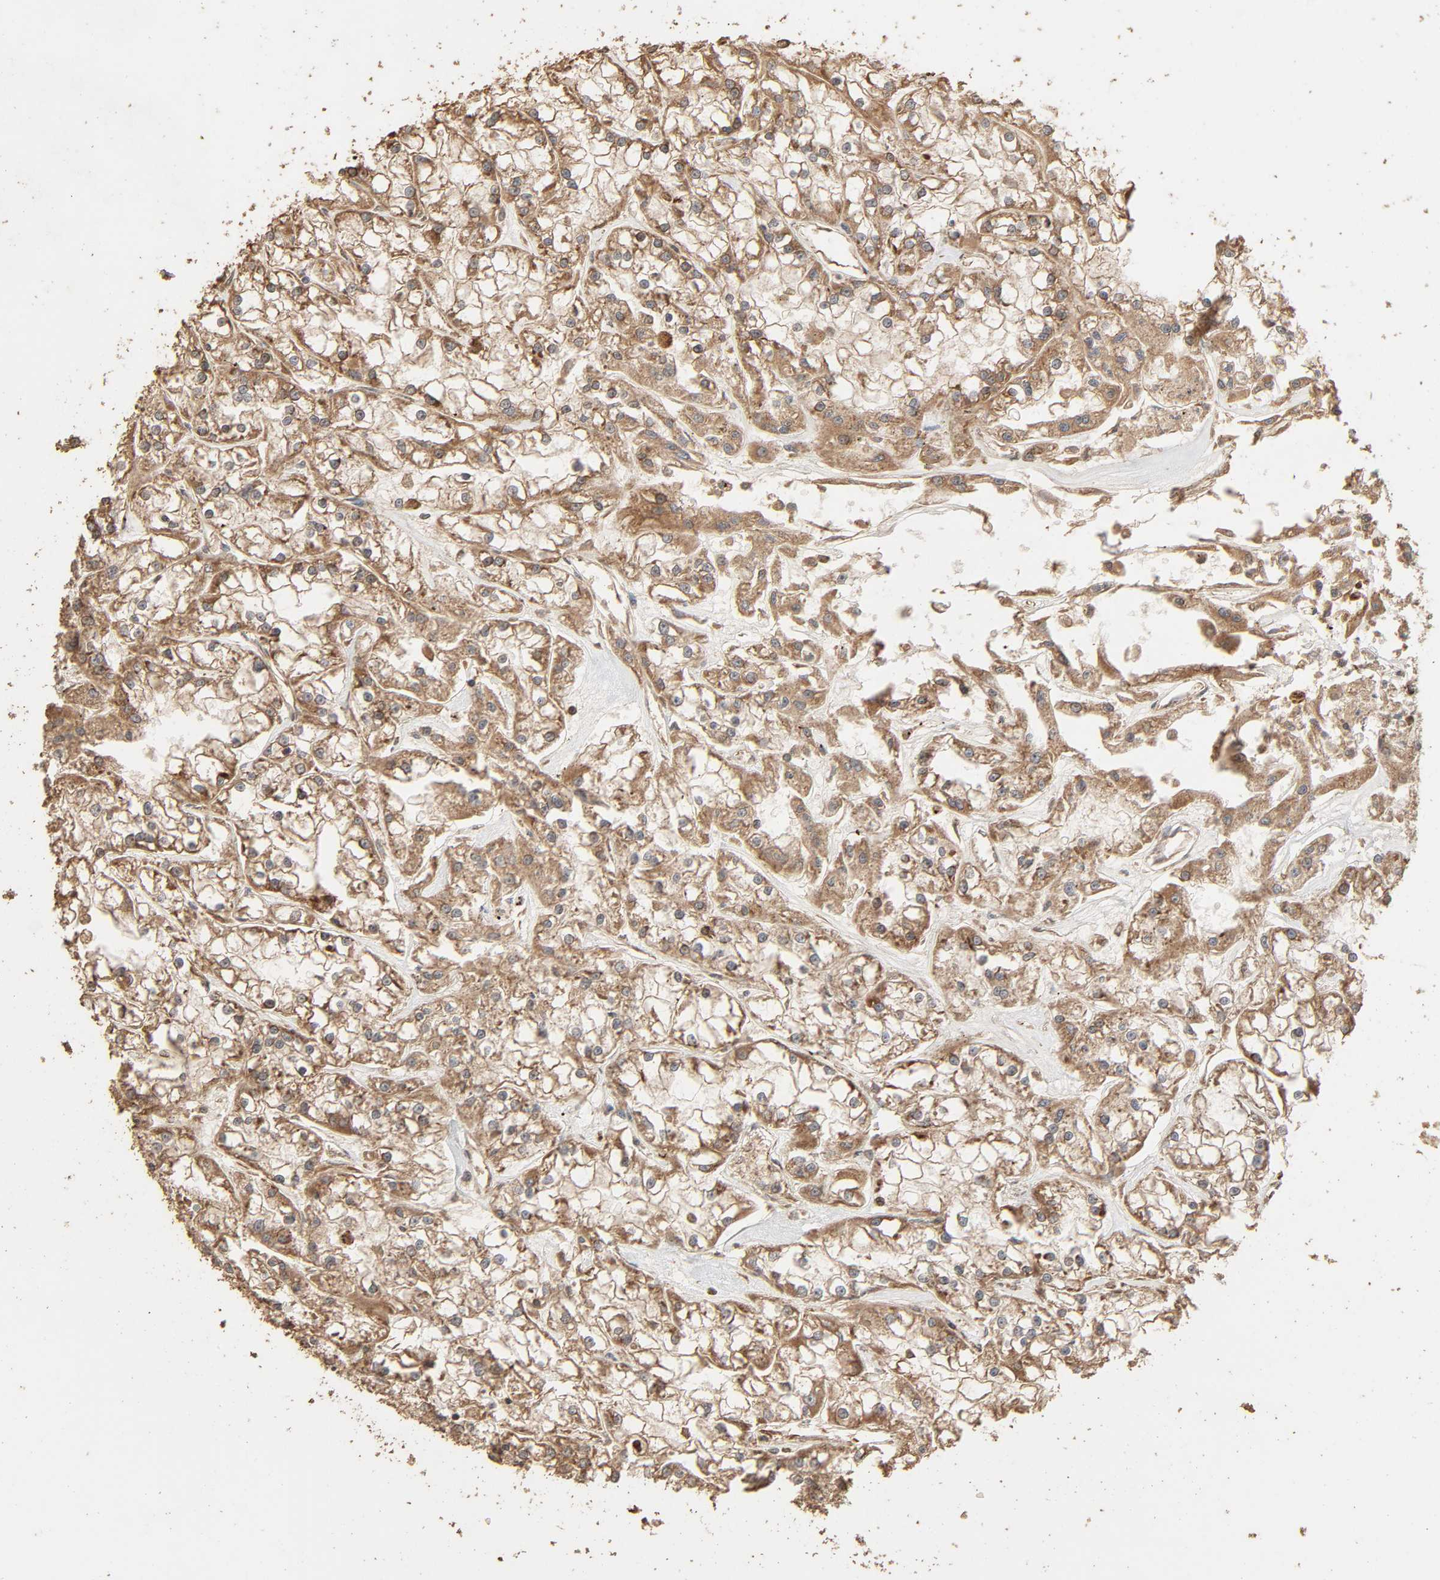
{"staining": {"intensity": "moderate", "quantity": "25%-75%", "location": "cytoplasmic/membranous"}, "tissue": "renal cancer", "cell_type": "Tumor cells", "image_type": "cancer", "snomed": [{"axis": "morphology", "description": "Adenocarcinoma, NOS"}, {"axis": "topography", "description": "Kidney"}], "caption": "An immunohistochemistry (IHC) image of neoplastic tissue is shown. Protein staining in brown highlights moderate cytoplasmic/membranous positivity in renal cancer (adenocarcinoma) within tumor cells. The protein of interest is stained brown, and the nuclei are stained in blue (DAB (3,3'-diaminobenzidine) IHC with brightfield microscopy, high magnification).", "gene": "RPS6KA6", "patient": {"sex": "female", "age": 52}}